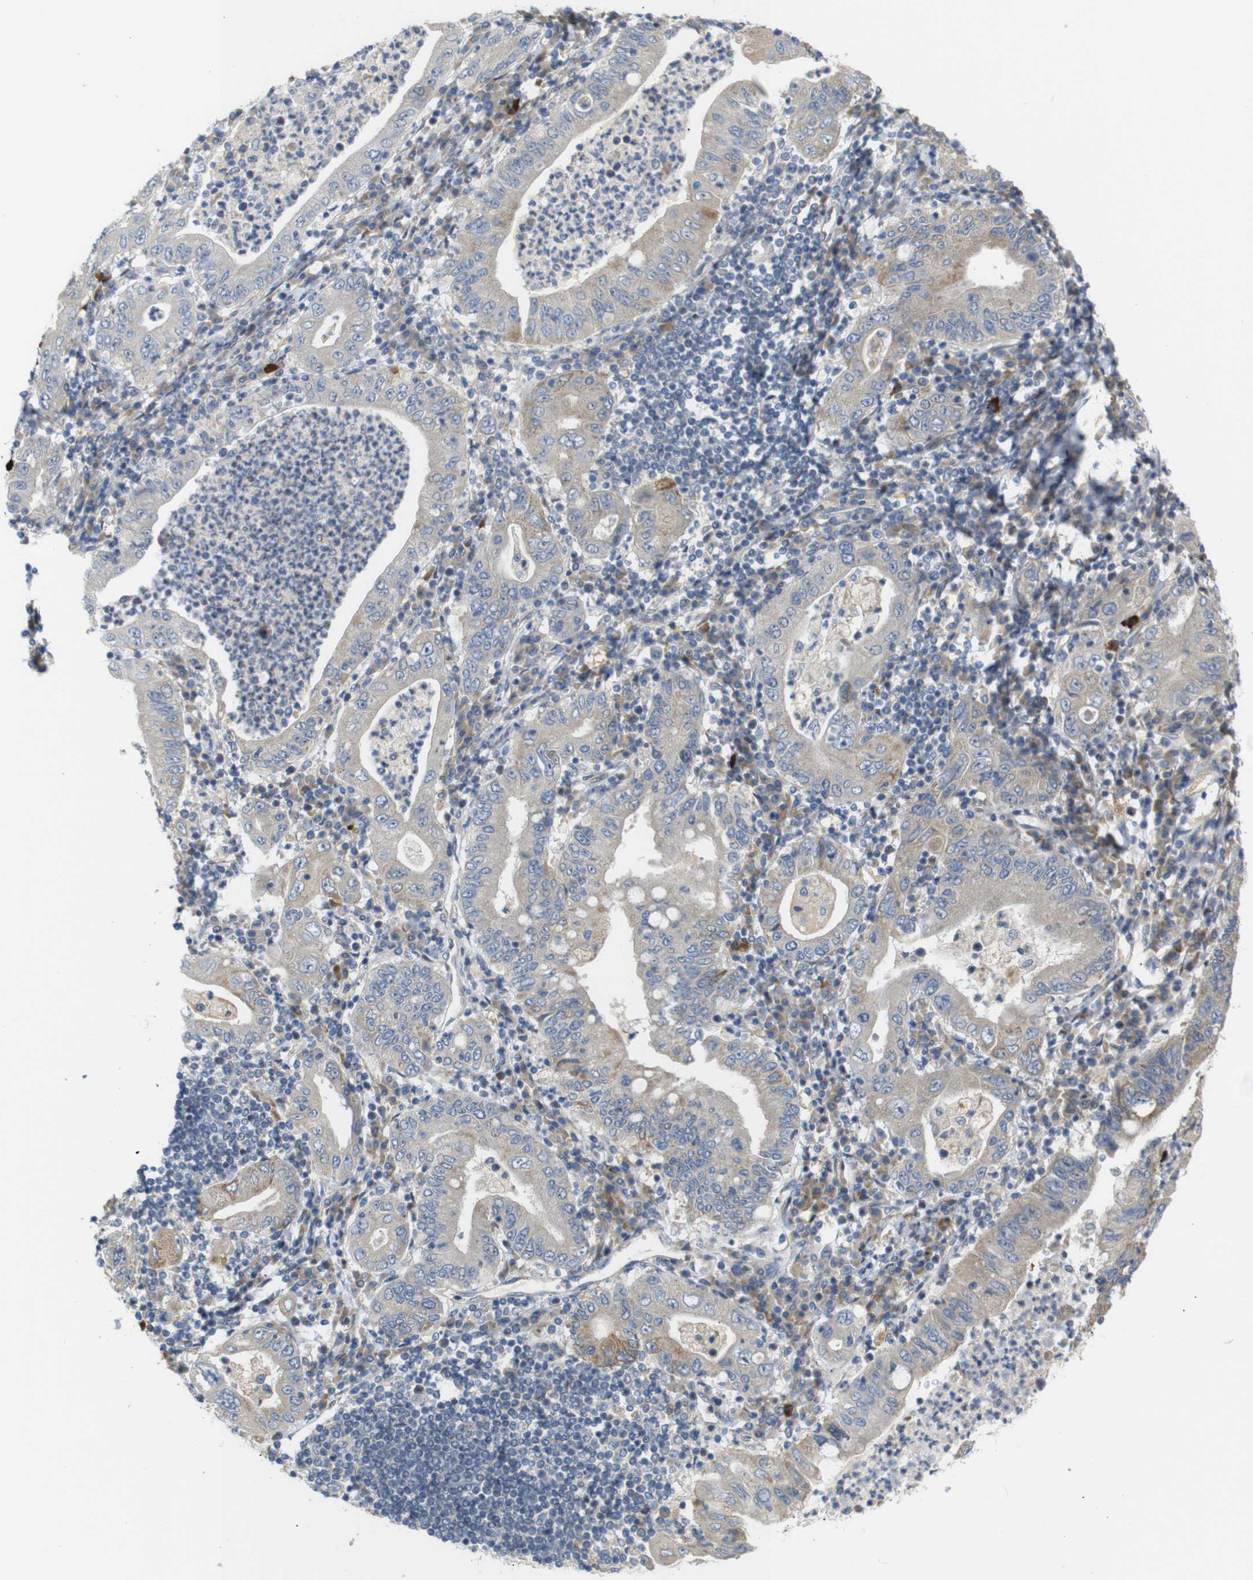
{"staining": {"intensity": "weak", "quantity": ">75%", "location": "cytoplasmic/membranous"}, "tissue": "stomach cancer", "cell_type": "Tumor cells", "image_type": "cancer", "snomed": [{"axis": "morphology", "description": "Normal tissue, NOS"}, {"axis": "morphology", "description": "Adenocarcinoma, NOS"}, {"axis": "topography", "description": "Esophagus"}, {"axis": "topography", "description": "Stomach, upper"}, {"axis": "topography", "description": "Peripheral nerve tissue"}], "caption": "Immunohistochemical staining of human stomach cancer (adenocarcinoma) reveals low levels of weak cytoplasmic/membranous protein positivity in approximately >75% of tumor cells.", "gene": "RPTOR", "patient": {"sex": "male", "age": 62}}